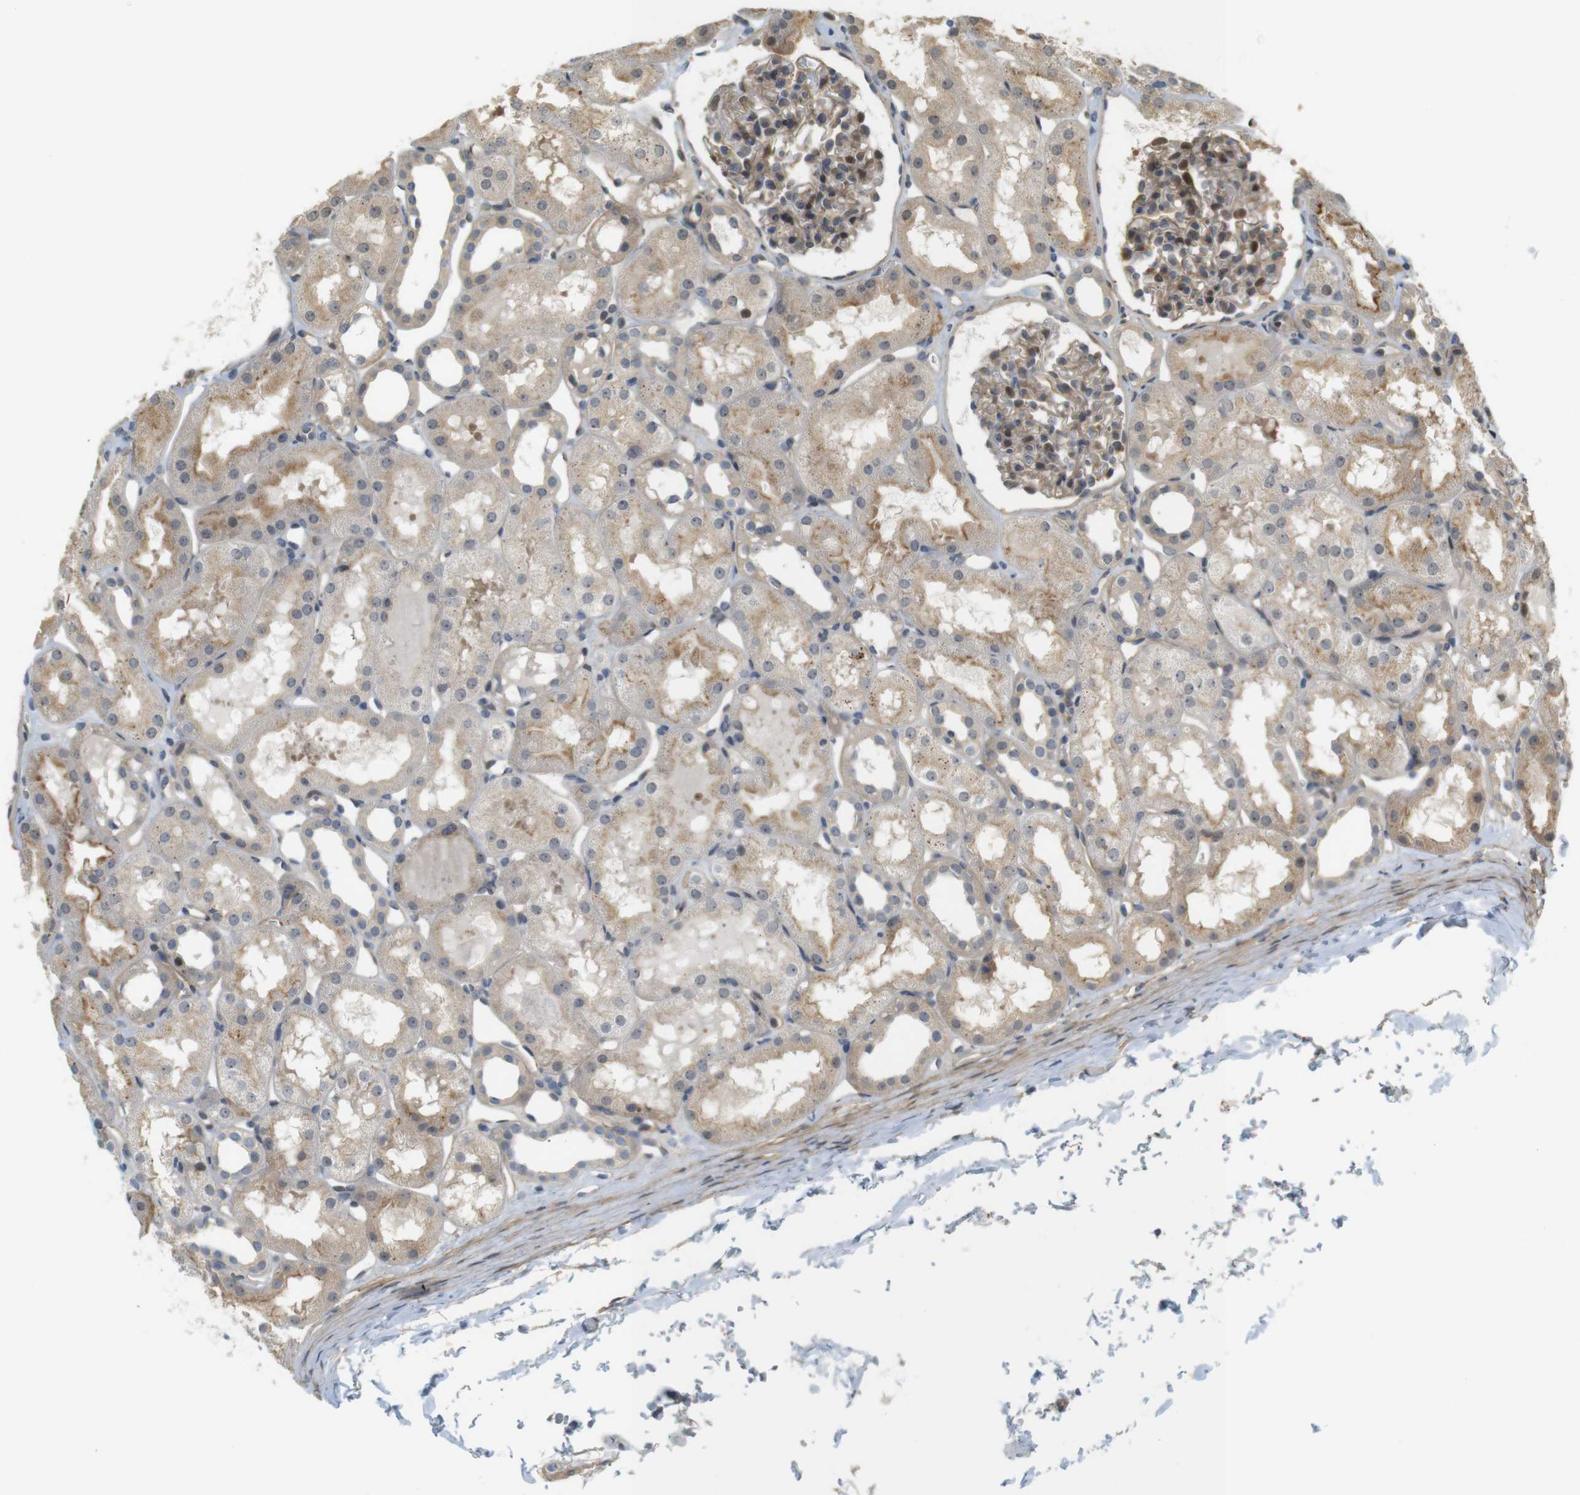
{"staining": {"intensity": "moderate", "quantity": "25%-75%", "location": "cytoplasmic/membranous,nuclear"}, "tissue": "kidney", "cell_type": "Cells in glomeruli", "image_type": "normal", "snomed": [{"axis": "morphology", "description": "Normal tissue, NOS"}, {"axis": "topography", "description": "Kidney"}, {"axis": "topography", "description": "Urinary bladder"}], "caption": "An image of kidney stained for a protein demonstrates moderate cytoplasmic/membranous,nuclear brown staining in cells in glomeruli. (Stains: DAB (3,3'-diaminobenzidine) in brown, nuclei in blue, Microscopy: brightfield microscopy at high magnification).", "gene": "TSPAN9", "patient": {"sex": "male", "age": 16}}